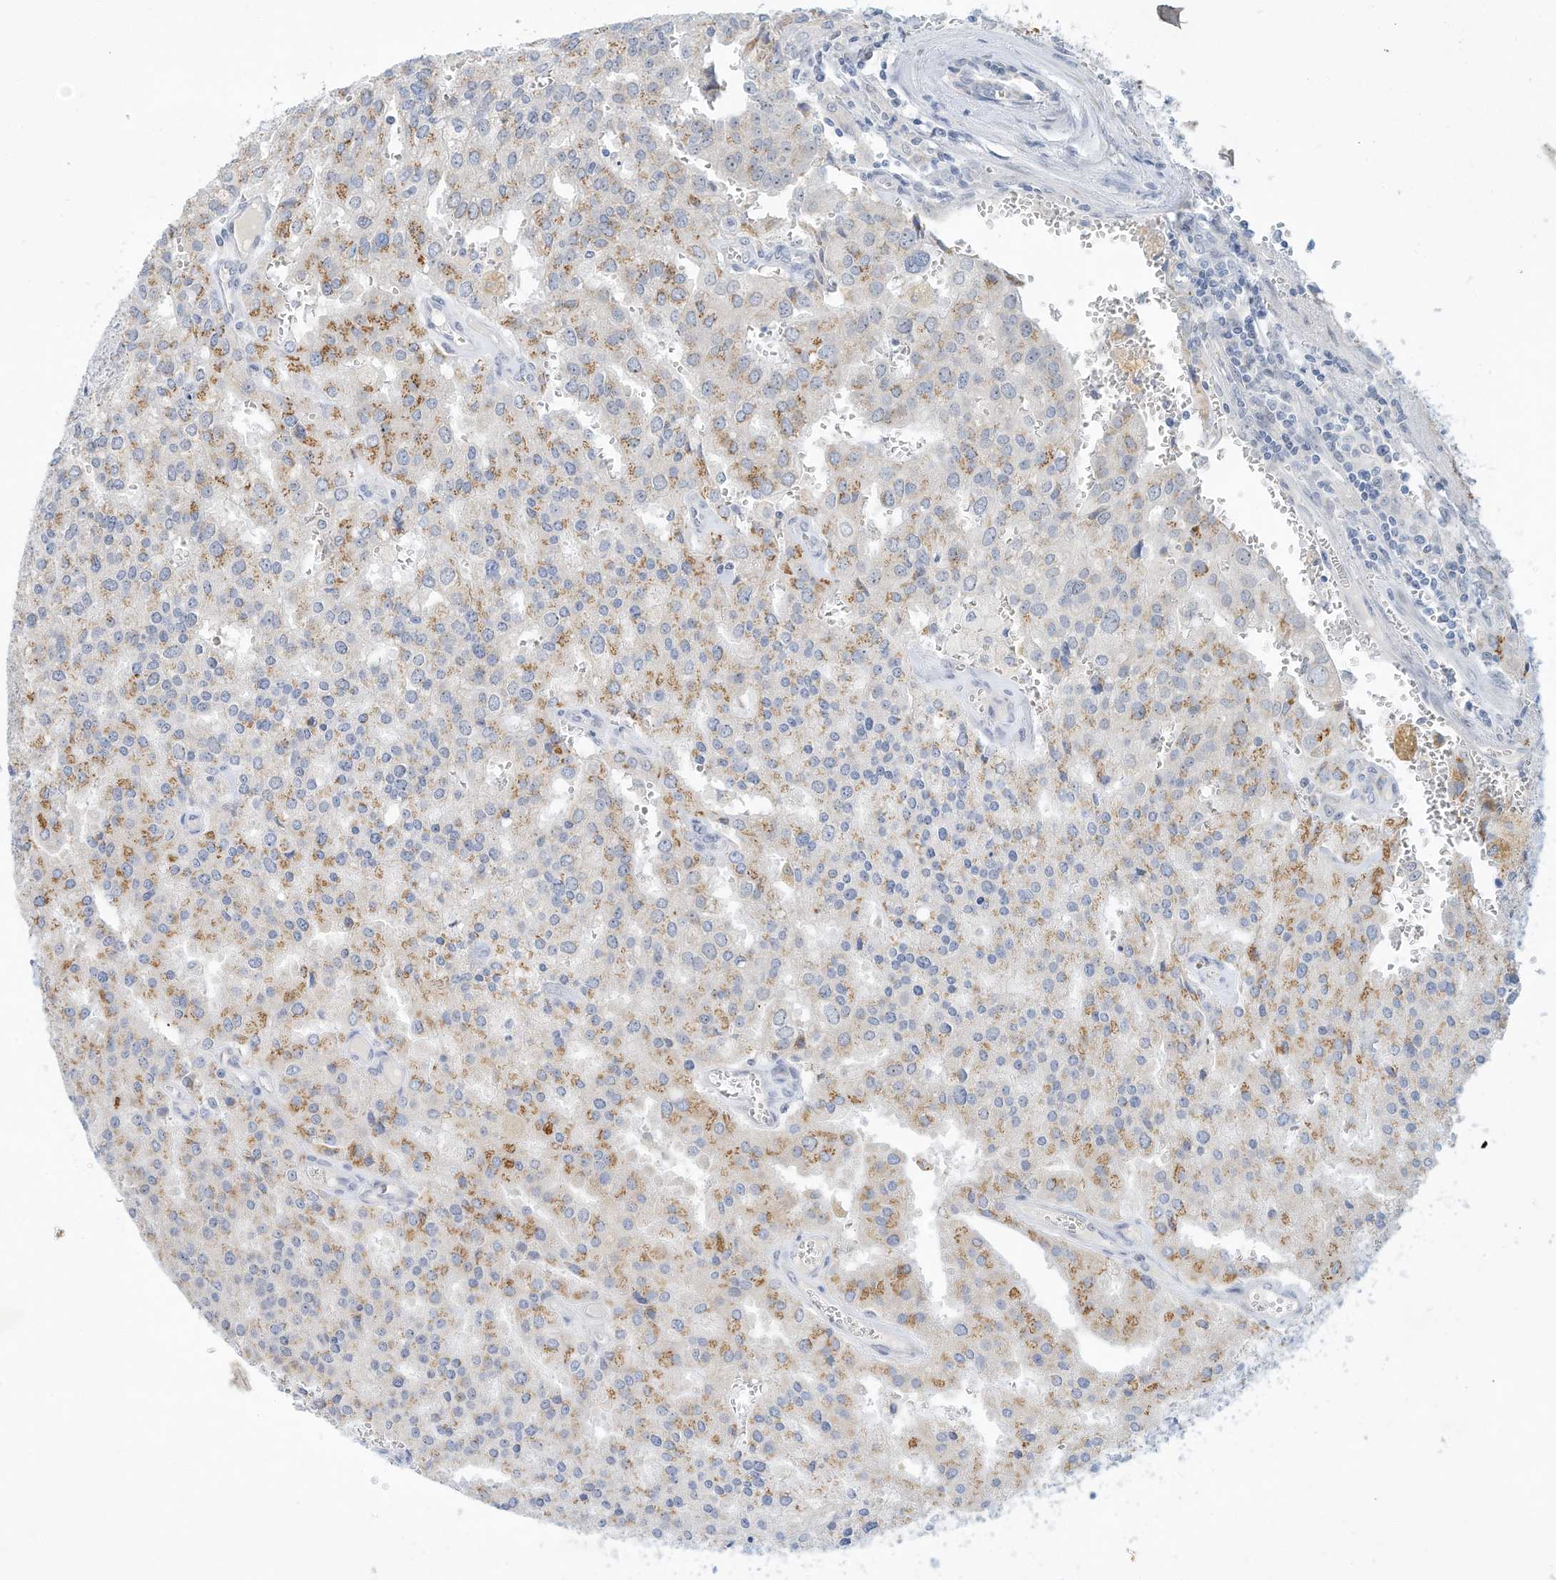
{"staining": {"intensity": "moderate", "quantity": "25%-75%", "location": "cytoplasmic/membranous"}, "tissue": "prostate cancer", "cell_type": "Tumor cells", "image_type": "cancer", "snomed": [{"axis": "morphology", "description": "Adenocarcinoma, High grade"}, {"axis": "topography", "description": "Prostate"}], "caption": "Brown immunohistochemical staining in human prostate cancer shows moderate cytoplasmic/membranous staining in about 25%-75% of tumor cells. (Stains: DAB in brown, nuclei in blue, Microscopy: brightfield microscopy at high magnification).", "gene": "PAK6", "patient": {"sex": "male", "age": 68}}